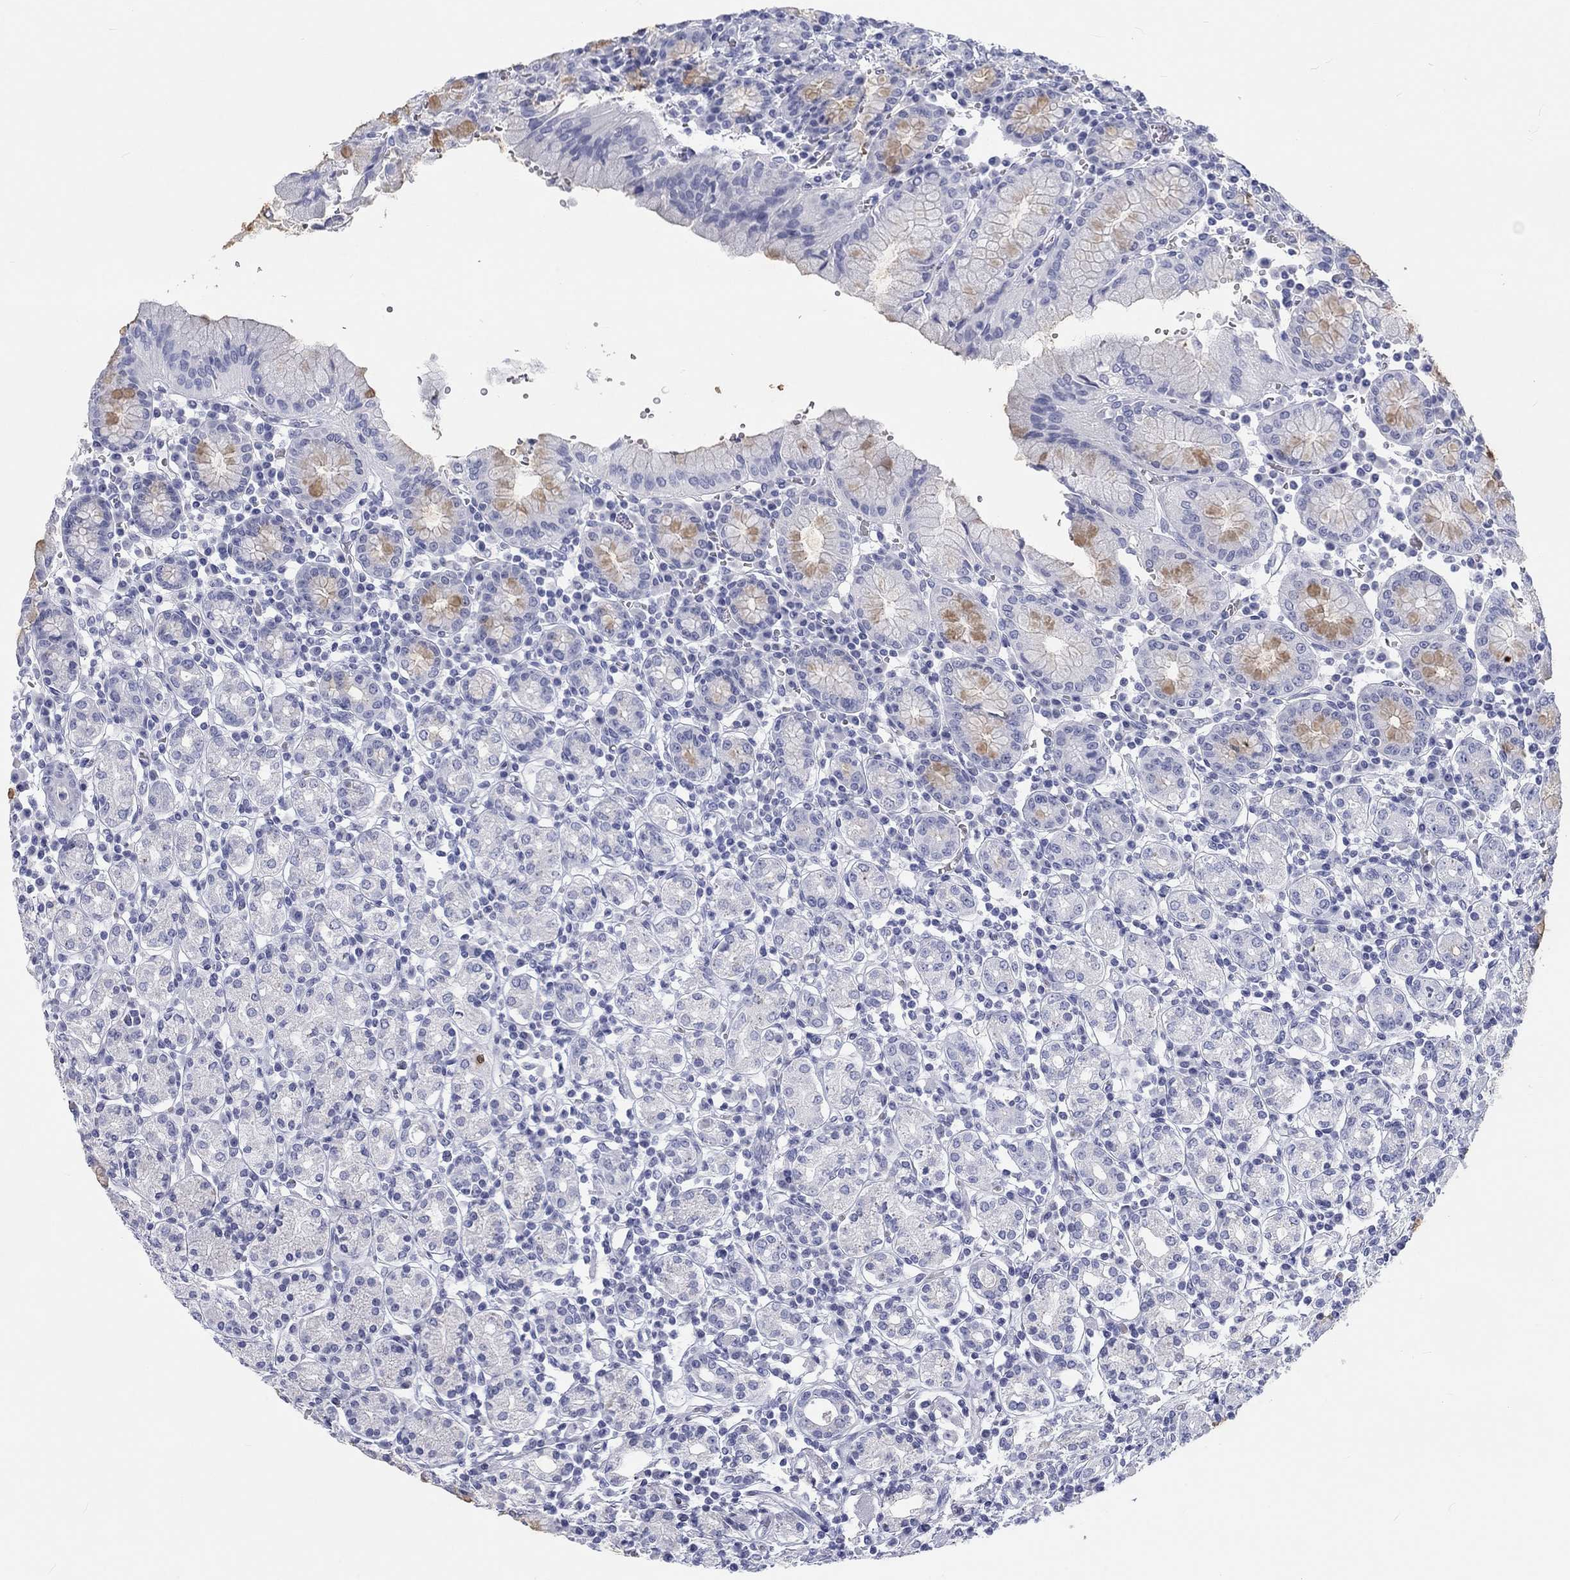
{"staining": {"intensity": "weak", "quantity": "<25%", "location": "cytoplasmic/membranous"}, "tissue": "stomach", "cell_type": "Glandular cells", "image_type": "normal", "snomed": [{"axis": "morphology", "description": "Normal tissue, NOS"}, {"axis": "topography", "description": "Stomach, upper"}, {"axis": "topography", "description": "Stomach"}], "caption": "Stomach was stained to show a protein in brown. There is no significant positivity in glandular cells. (Brightfield microscopy of DAB (3,3'-diaminobenzidine) IHC at high magnification).", "gene": "CALB1", "patient": {"sex": "male", "age": 62}}